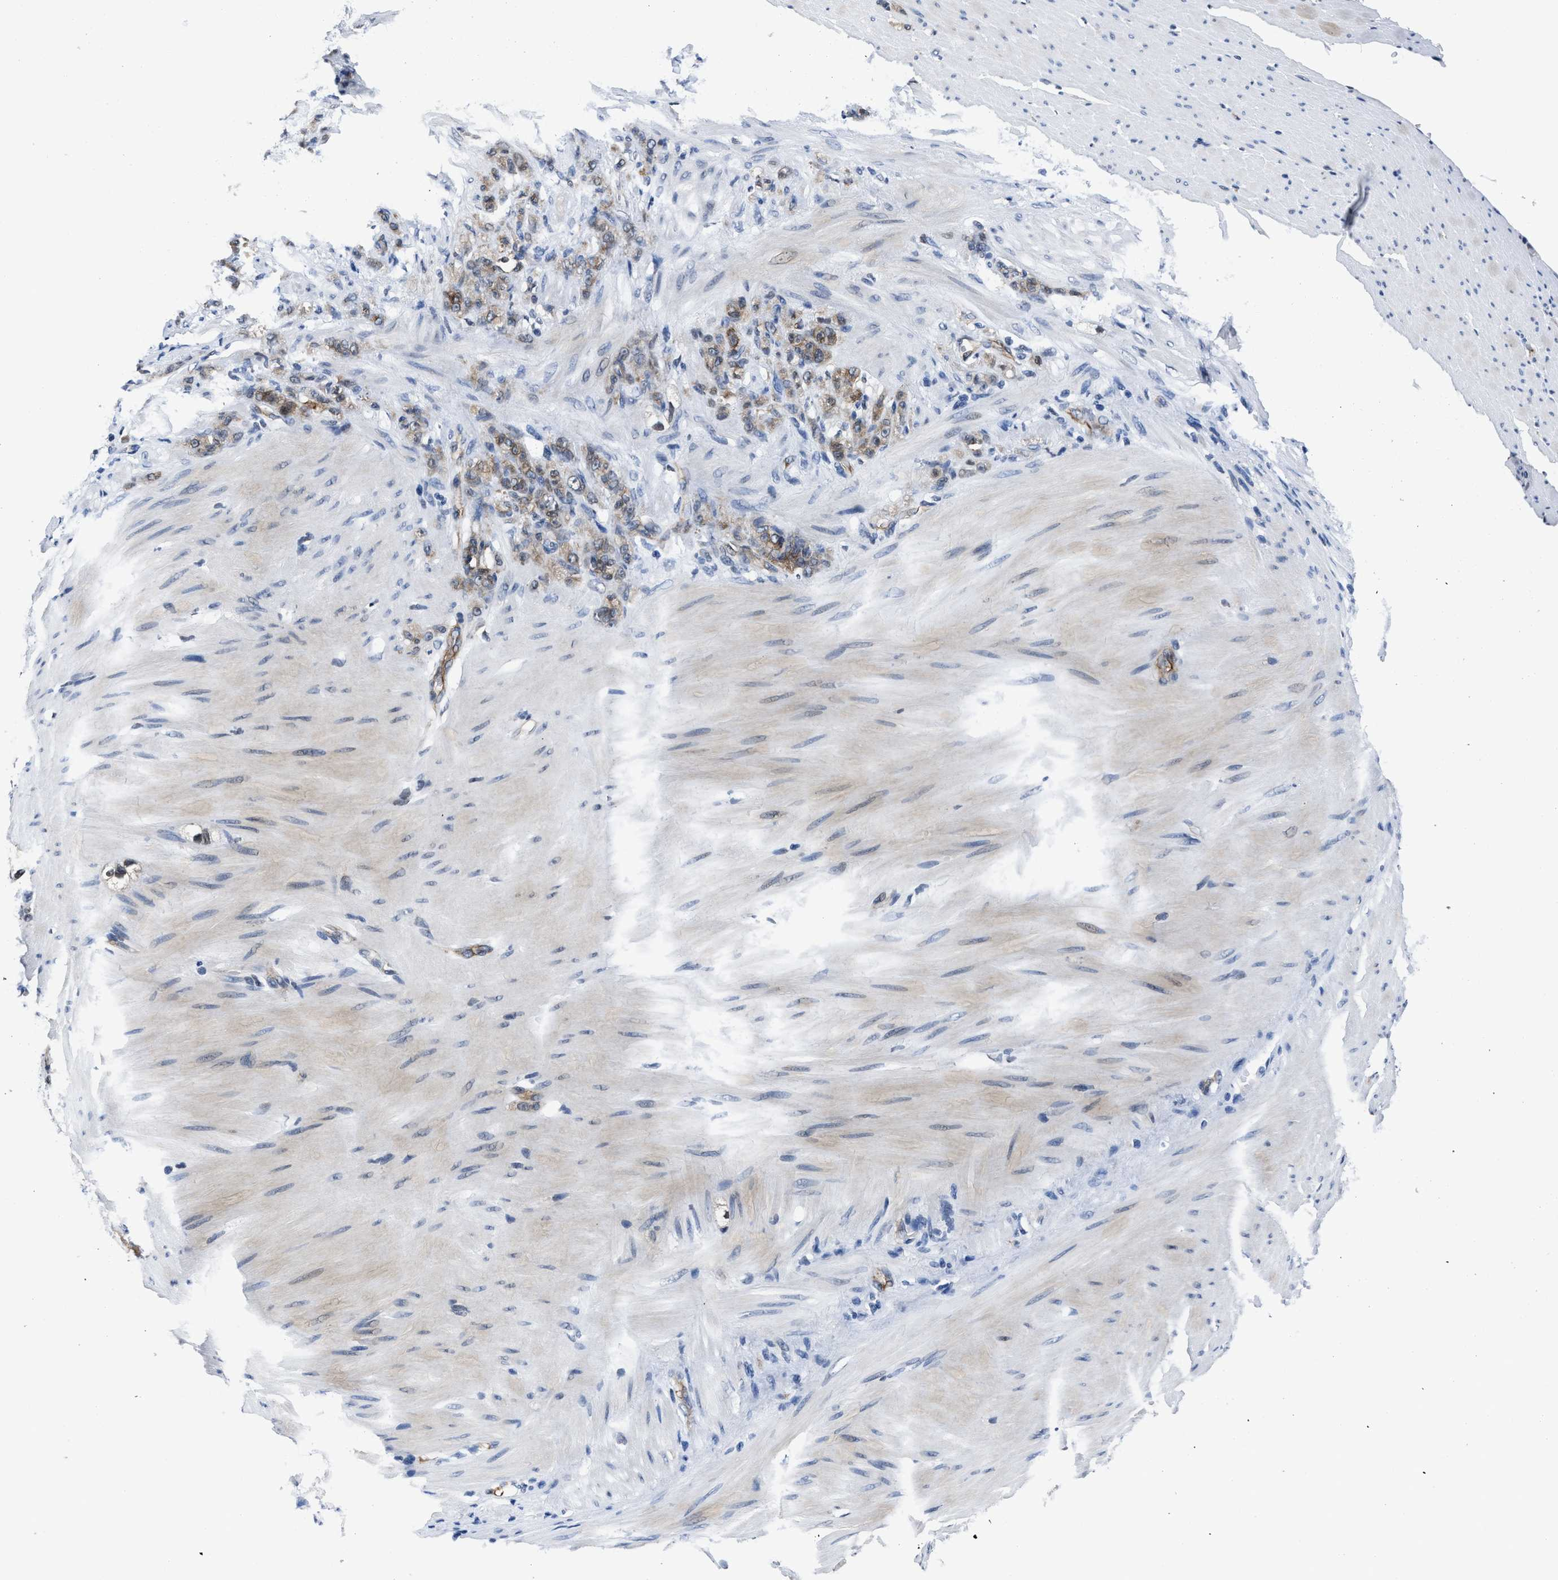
{"staining": {"intensity": "moderate", "quantity": ">75%", "location": "cytoplasmic/membranous"}, "tissue": "stomach cancer", "cell_type": "Tumor cells", "image_type": "cancer", "snomed": [{"axis": "morphology", "description": "Adenocarcinoma, NOS"}, {"axis": "topography", "description": "Stomach"}], "caption": "IHC of stomach cancer (adenocarcinoma) displays medium levels of moderate cytoplasmic/membranous expression in approximately >75% of tumor cells. (brown staining indicates protein expression, while blue staining denotes nuclei).", "gene": "MARCKSL1", "patient": {"sex": "male", "age": 82}}